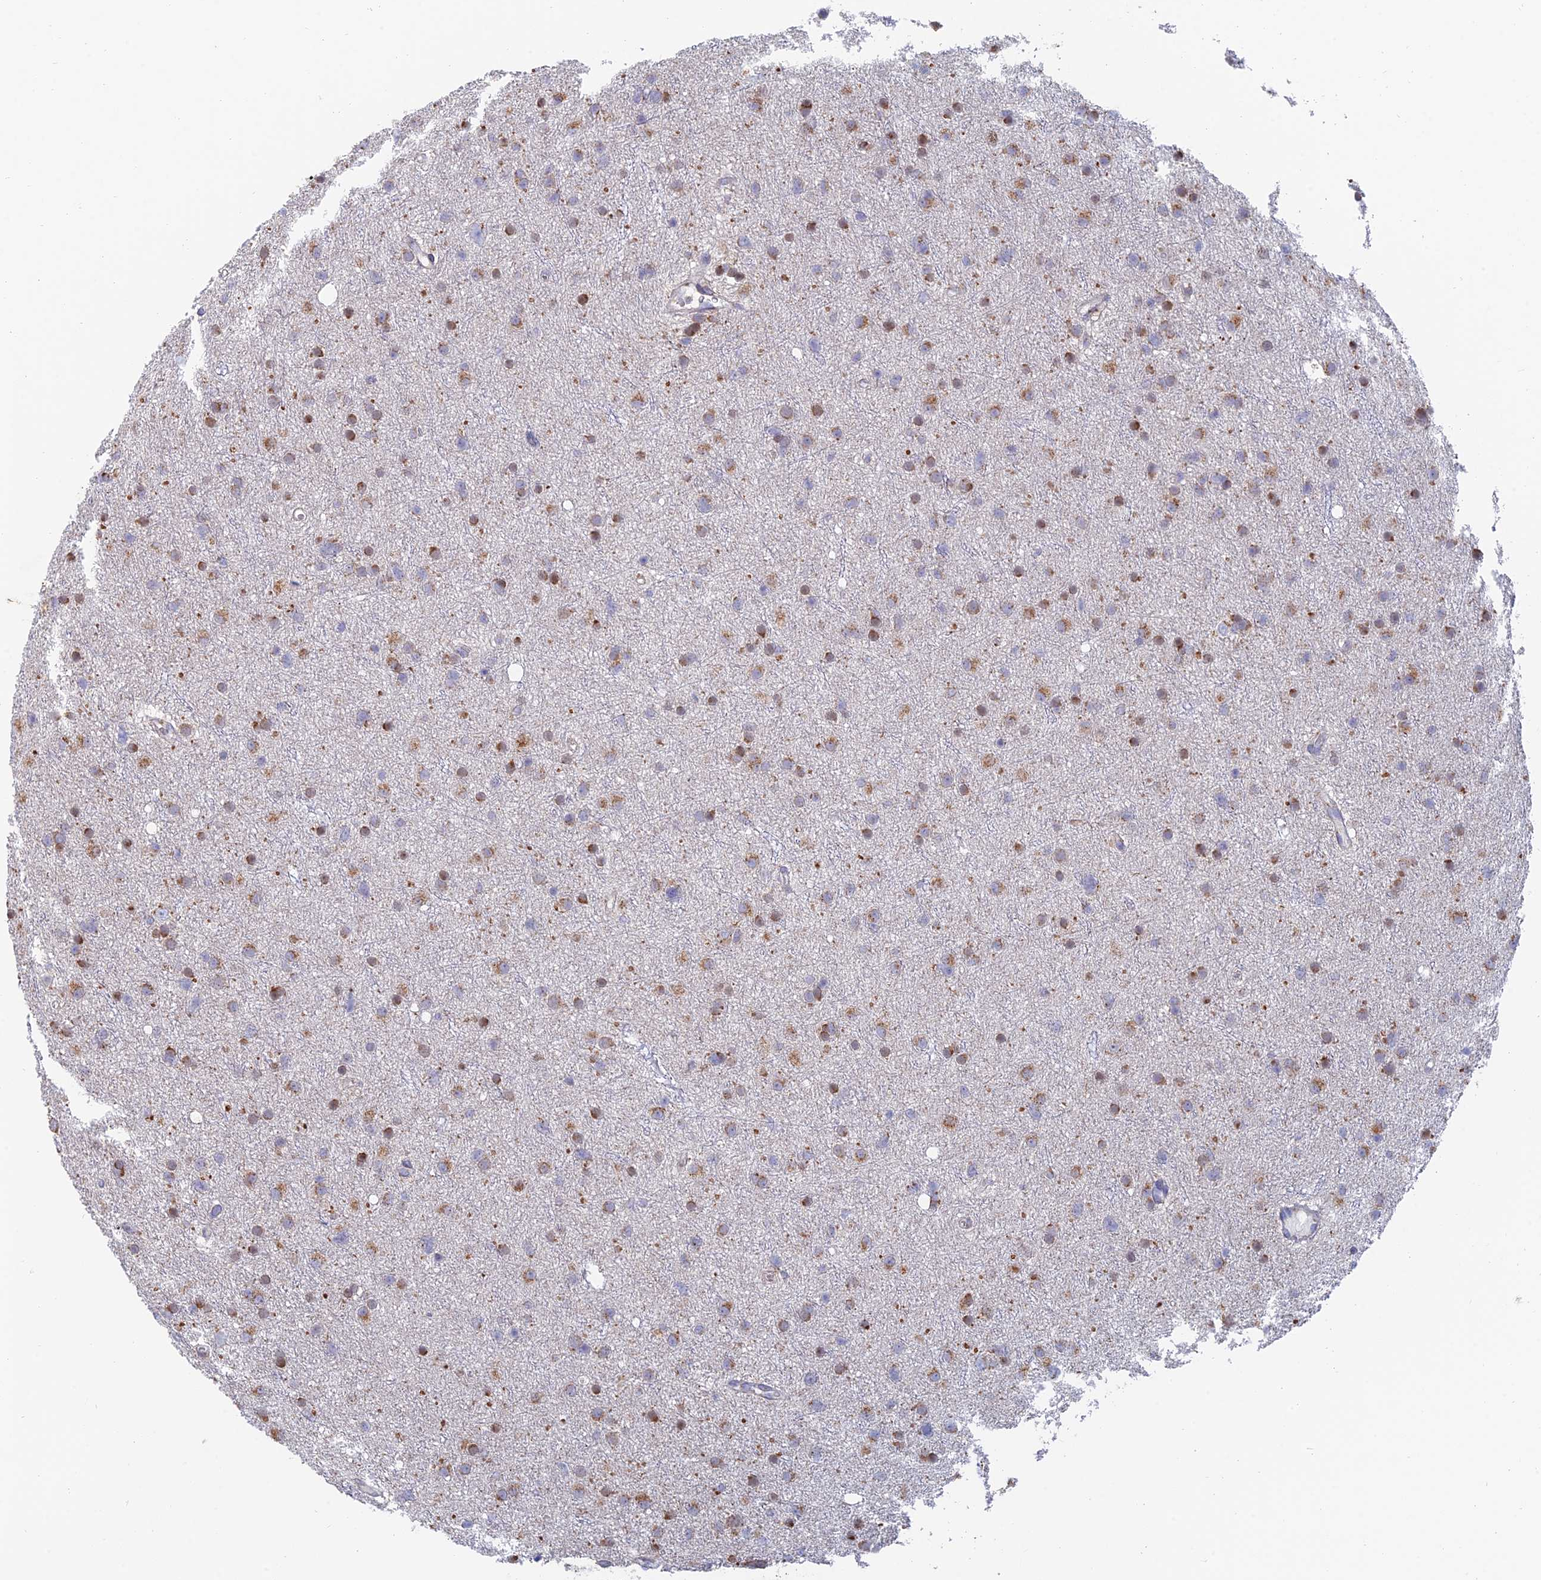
{"staining": {"intensity": "moderate", "quantity": ">75%", "location": "cytoplasmic/membranous"}, "tissue": "glioma", "cell_type": "Tumor cells", "image_type": "cancer", "snomed": [{"axis": "morphology", "description": "Glioma, malignant, Low grade"}, {"axis": "topography", "description": "Cerebral cortex"}], "caption": "Tumor cells show medium levels of moderate cytoplasmic/membranous positivity in about >75% of cells in human malignant low-grade glioma.", "gene": "HS2ST1", "patient": {"sex": "female", "age": 39}}